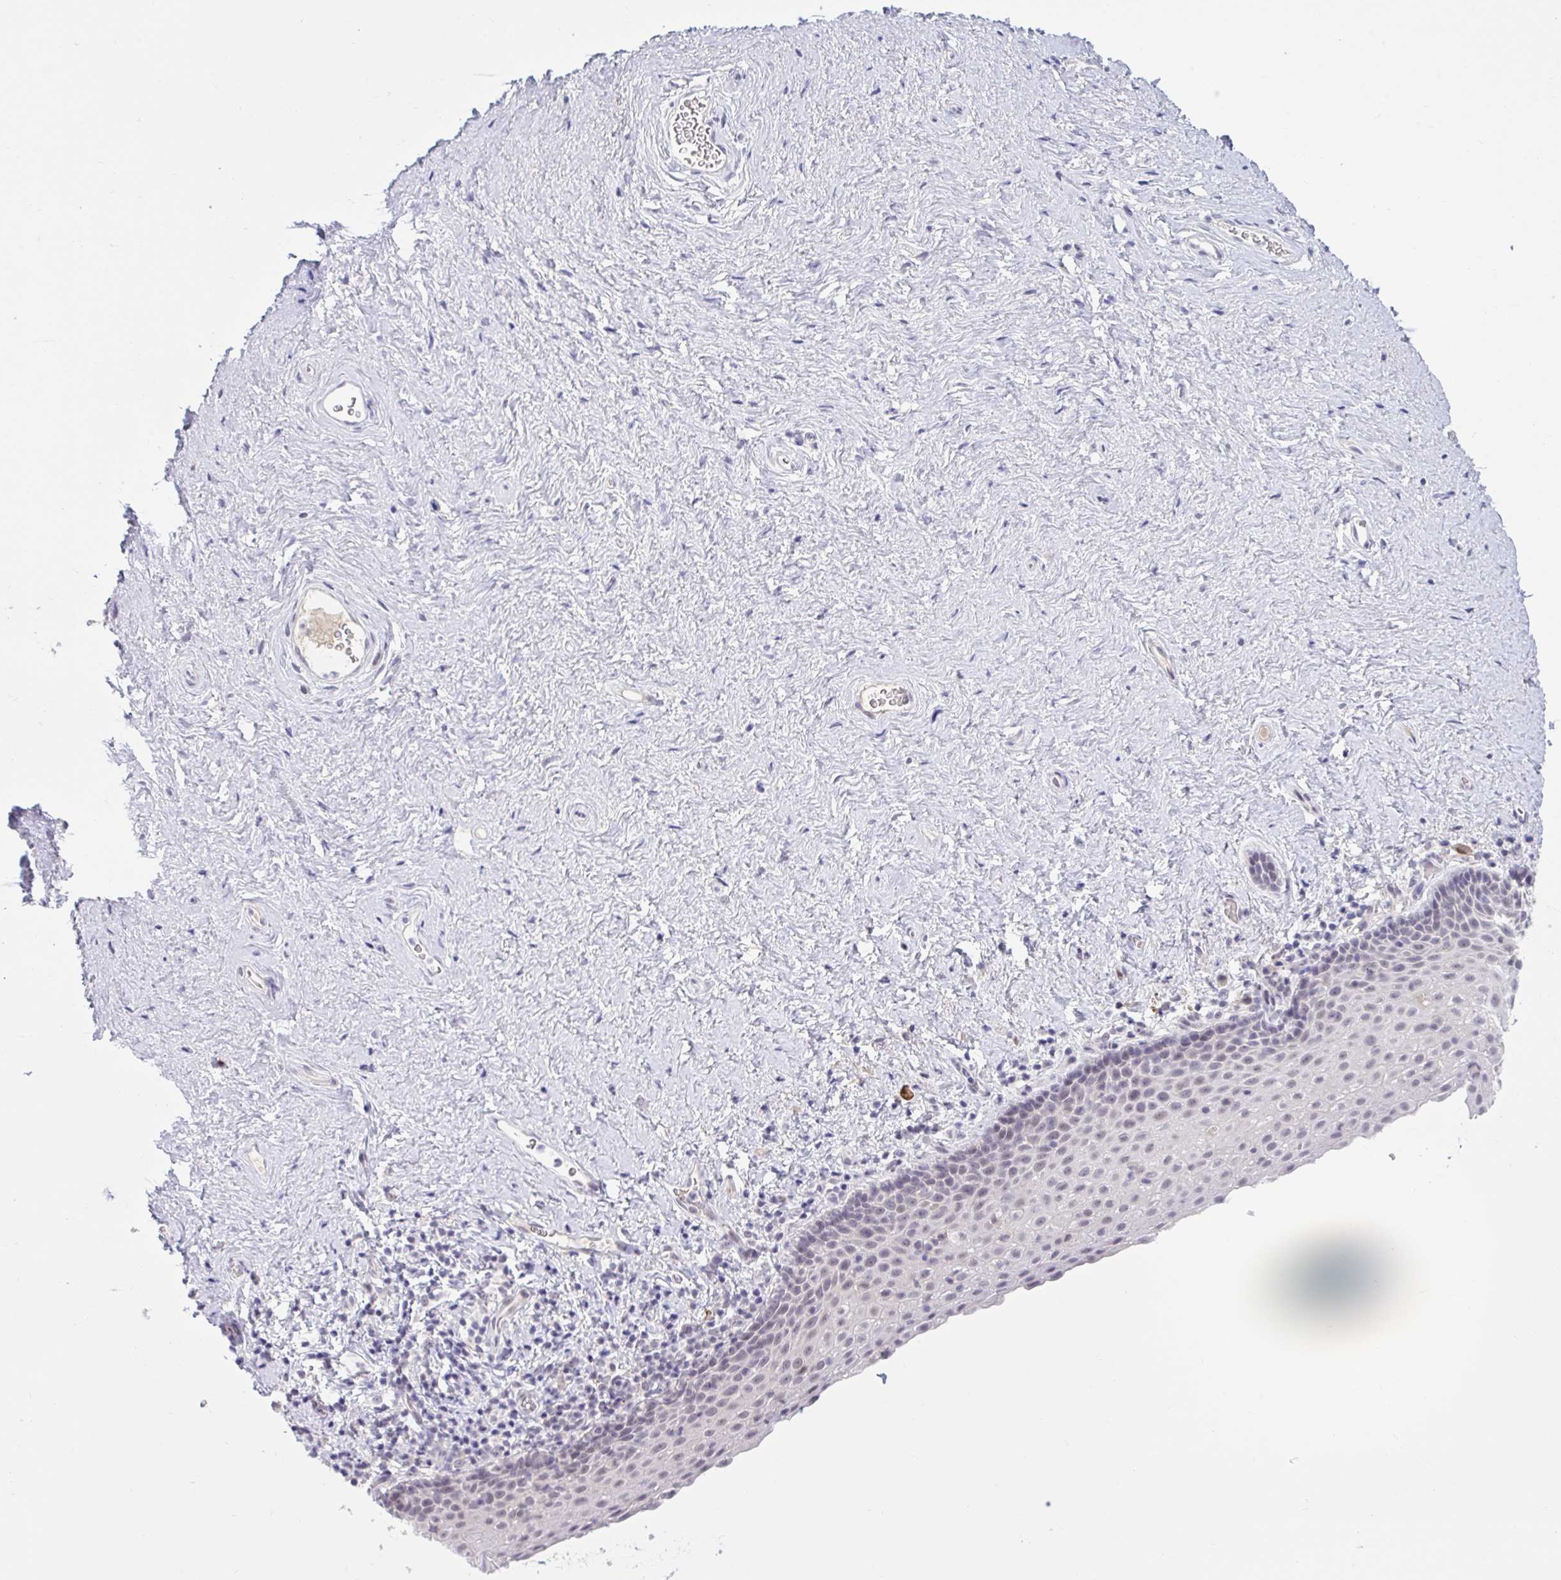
{"staining": {"intensity": "negative", "quantity": "none", "location": "none"}, "tissue": "vagina", "cell_type": "Squamous epithelial cells", "image_type": "normal", "snomed": [{"axis": "morphology", "description": "Normal tissue, NOS"}, {"axis": "topography", "description": "Vagina"}], "caption": "Squamous epithelial cells show no significant protein staining in unremarkable vagina. (Brightfield microscopy of DAB immunohistochemistry at high magnification).", "gene": "CNGB3", "patient": {"sex": "female", "age": 61}}